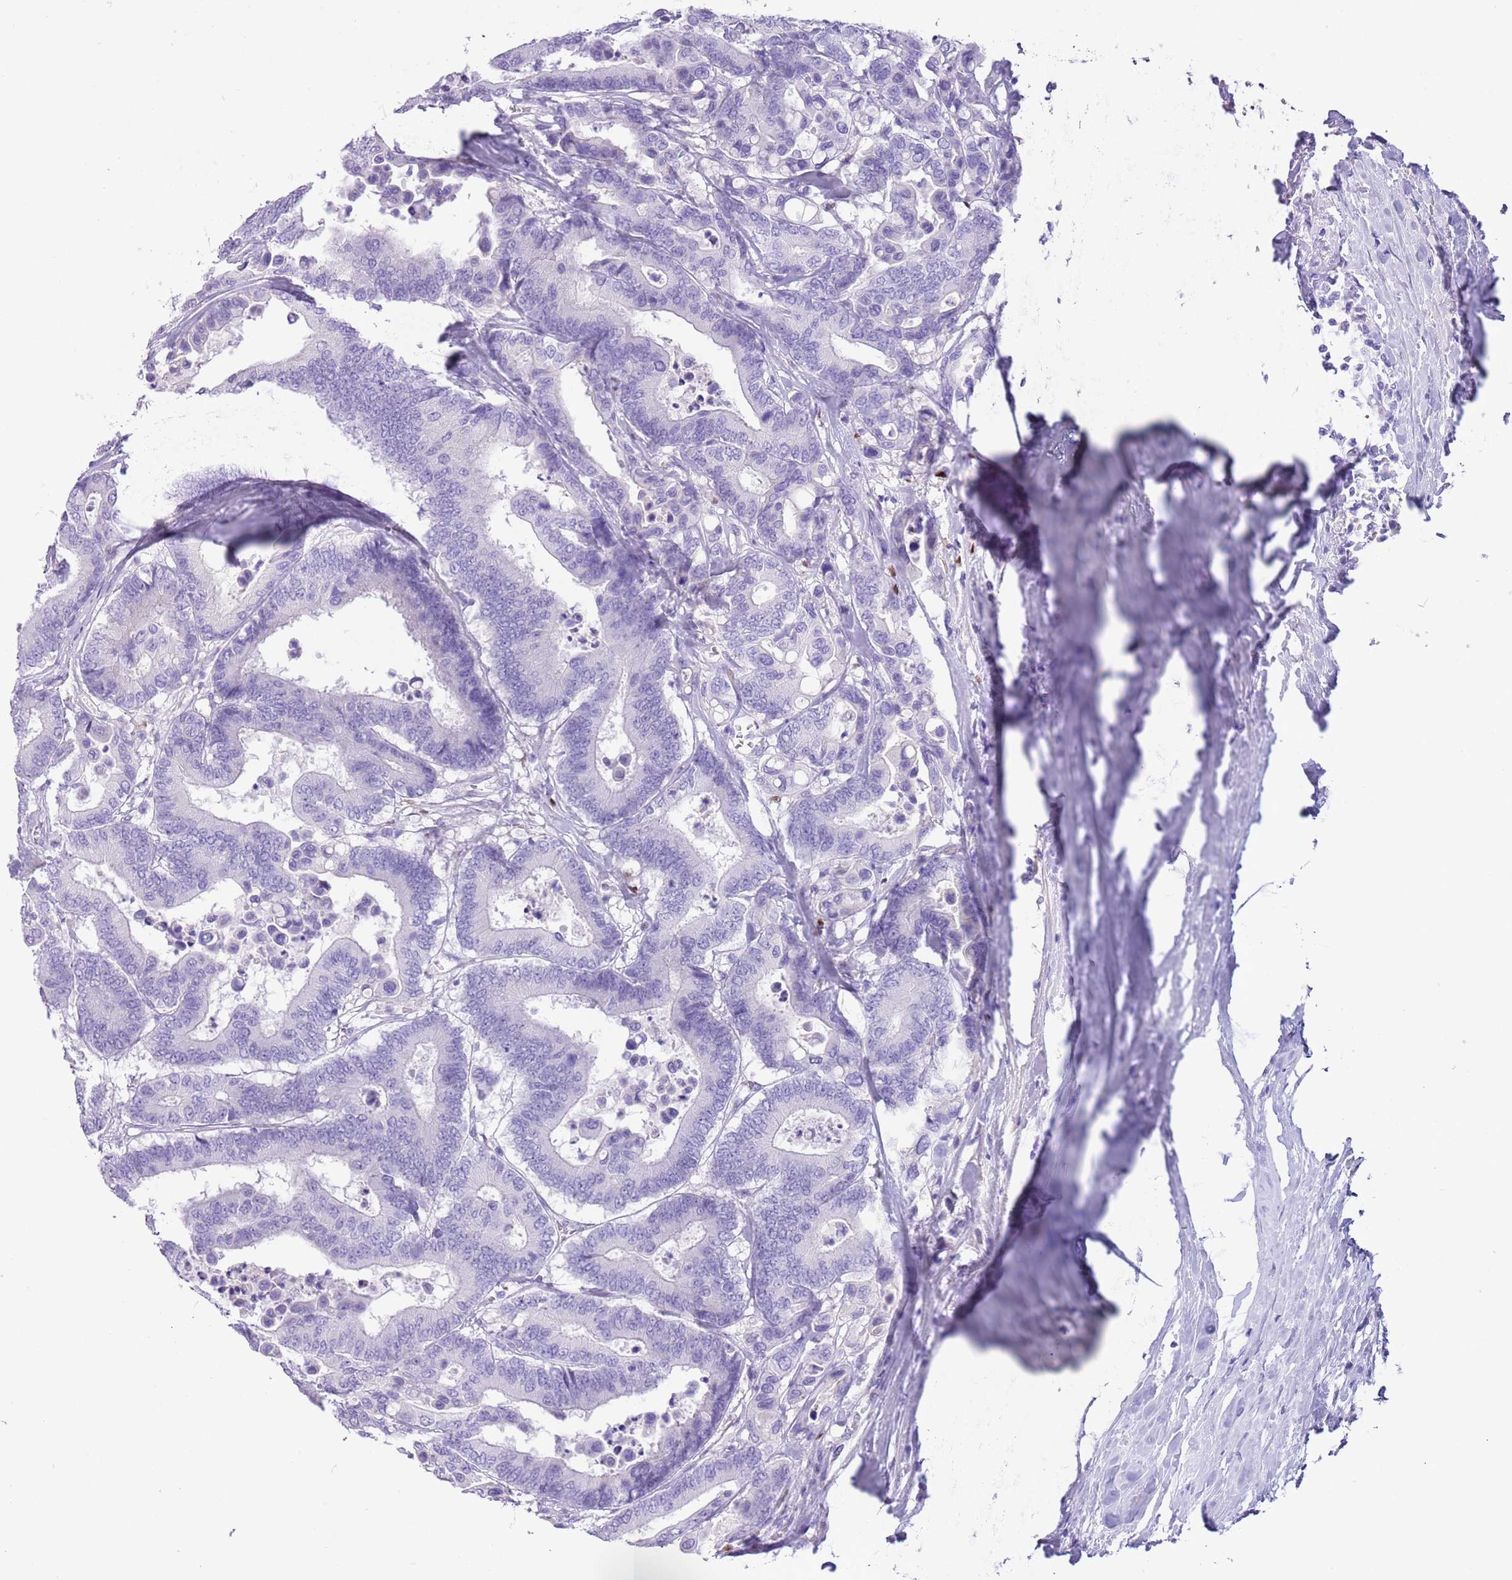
{"staining": {"intensity": "negative", "quantity": "none", "location": "none"}, "tissue": "colorectal cancer", "cell_type": "Tumor cells", "image_type": "cancer", "snomed": [{"axis": "morphology", "description": "Normal tissue, NOS"}, {"axis": "morphology", "description": "Adenocarcinoma, NOS"}, {"axis": "topography", "description": "Colon"}], "caption": "Tumor cells are negative for brown protein staining in colorectal cancer.", "gene": "SLC7A14", "patient": {"sex": "male", "age": 82}}